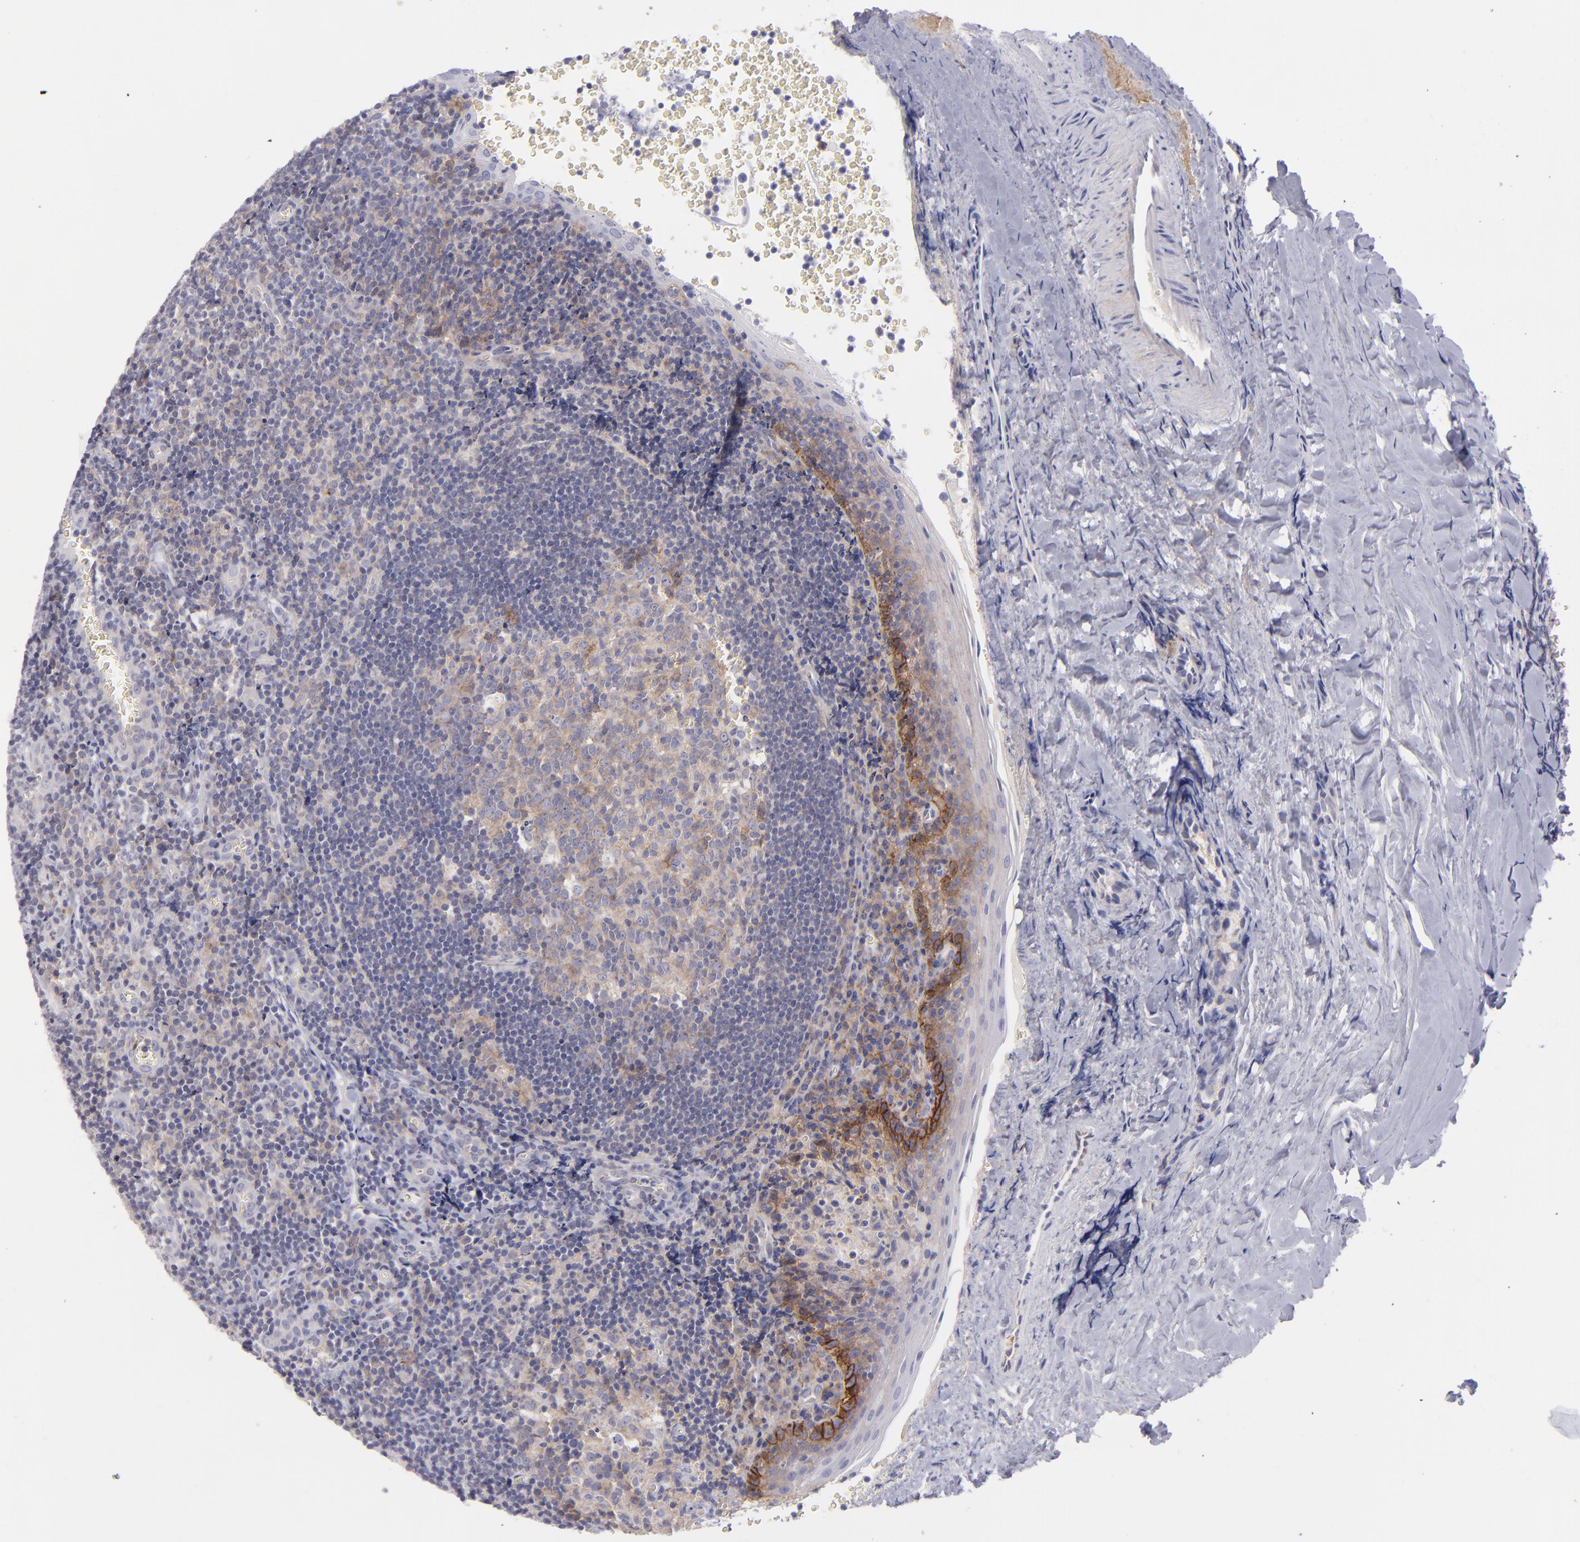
{"staining": {"intensity": "moderate", "quantity": ">75%", "location": "cytoplasmic/membranous"}, "tissue": "tonsil", "cell_type": "Germinal center cells", "image_type": "normal", "snomed": [{"axis": "morphology", "description": "Normal tissue, NOS"}, {"axis": "topography", "description": "Tonsil"}], "caption": "A brown stain shows moderate cytoplasmic/membranous staining of a protein in germinal center cells of unremarkable tonsil. The staining was performed using DAB to visualize the protein expression in brown, while the nuclei were stained in blue with hematoxylin (Magnification: 20x).", "gene": "BSG", "patient": {"sex": "male", "age": 20}}